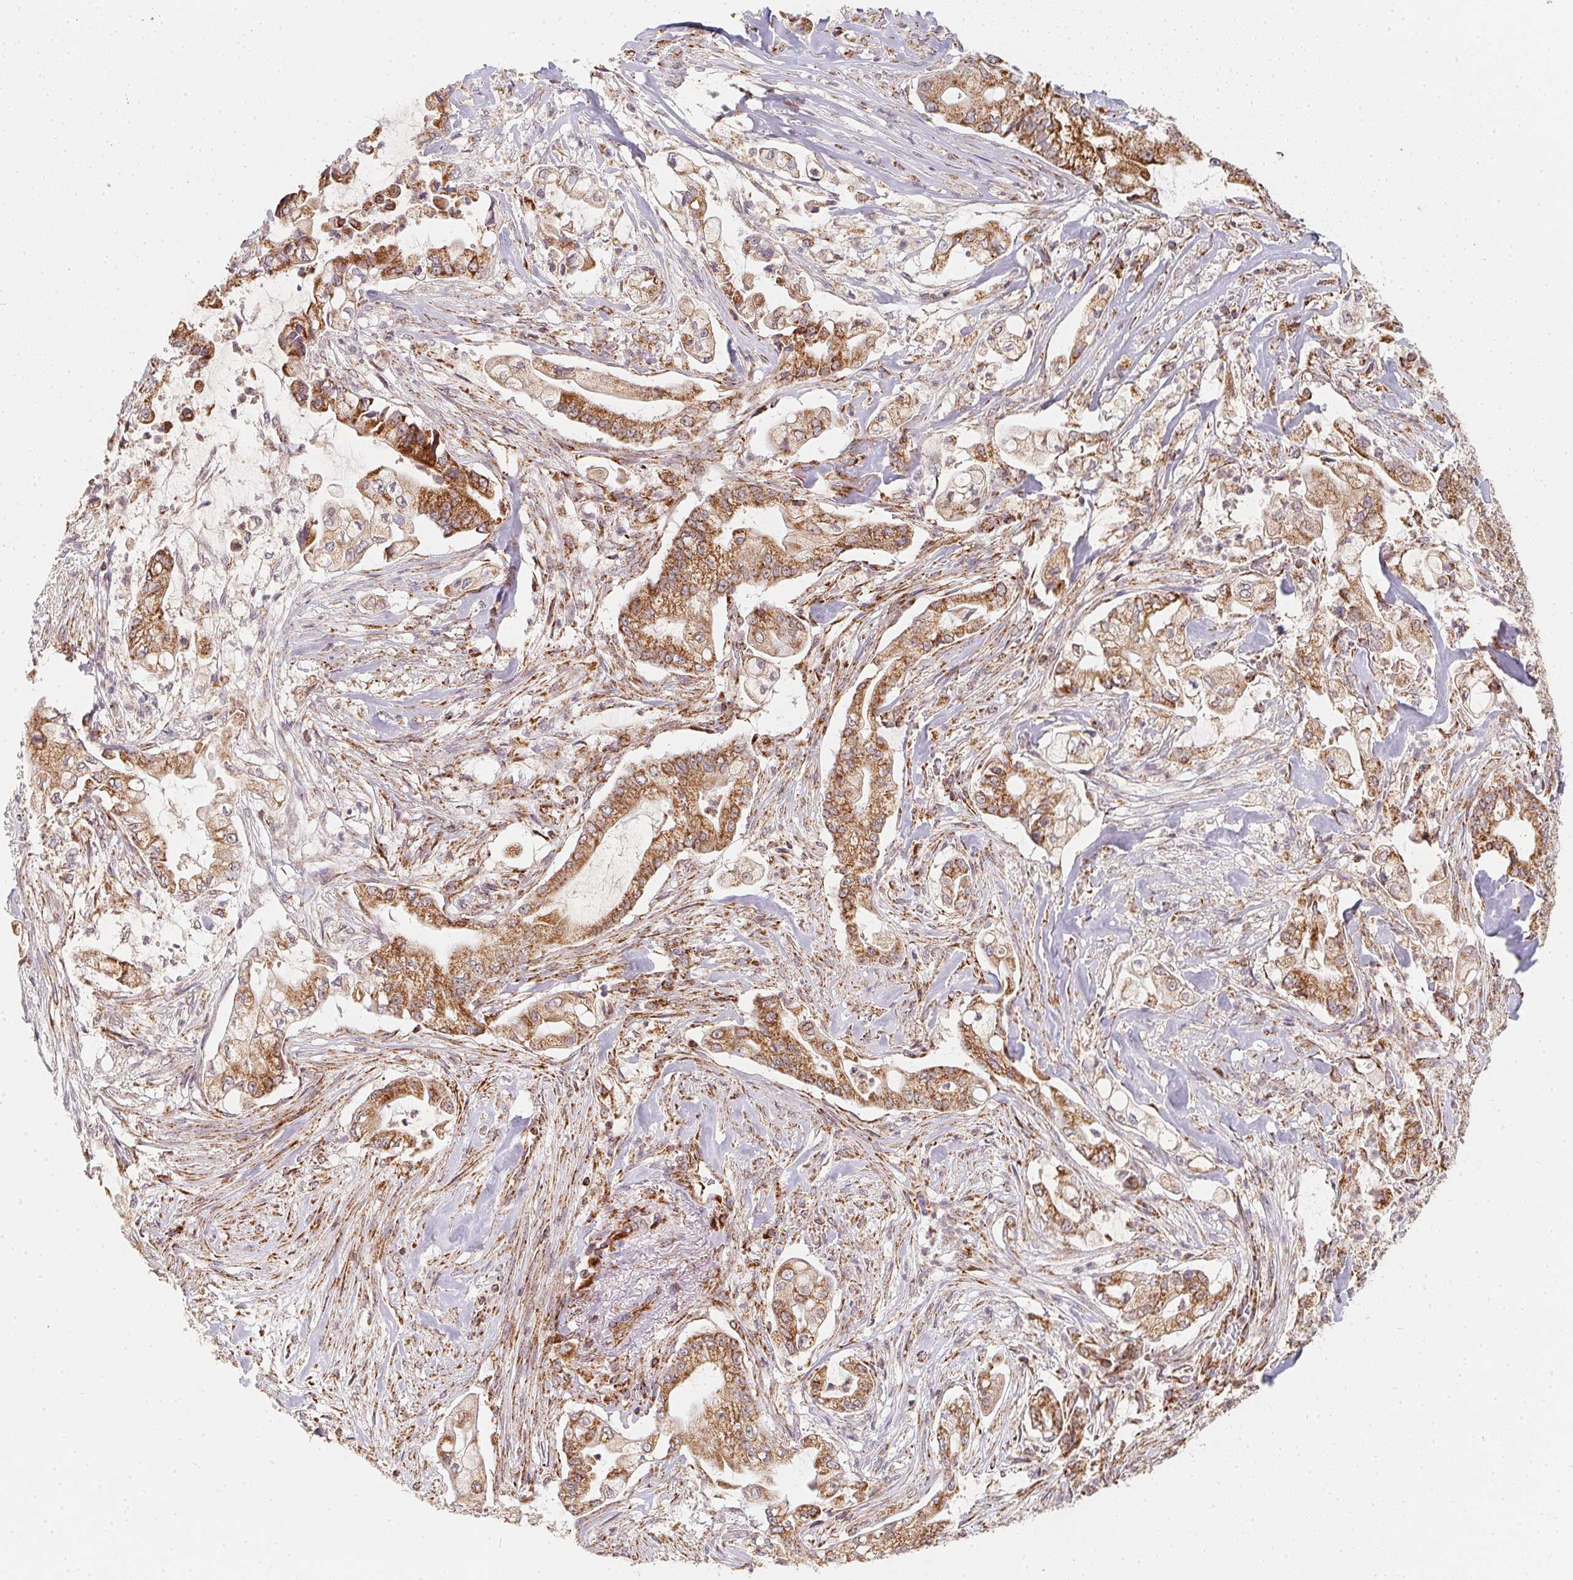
{"staining": {"intensity": "moderate", "quantity": ">75%", "location": "cytoplasmic/membranous"}, "tissue": "pancreatic cancer", "cell_type": "Tumor cells", "image_type": "cancer", "snomed": [{"axis": "morphology", "description": "Adenocarcinoma, NOS"}, {"axis": "topography", "description": "Pancreas"}], "caption": "Moderate cytoplasmic/membranous staining for a protein is appreciated in about >75% of tumor cells of pancreatic cancer (adenocarcinoma) using immunohistochemistry (IHC).", "gene": "NDUFS6", "patient": {"sex": "female", "age": 69}}